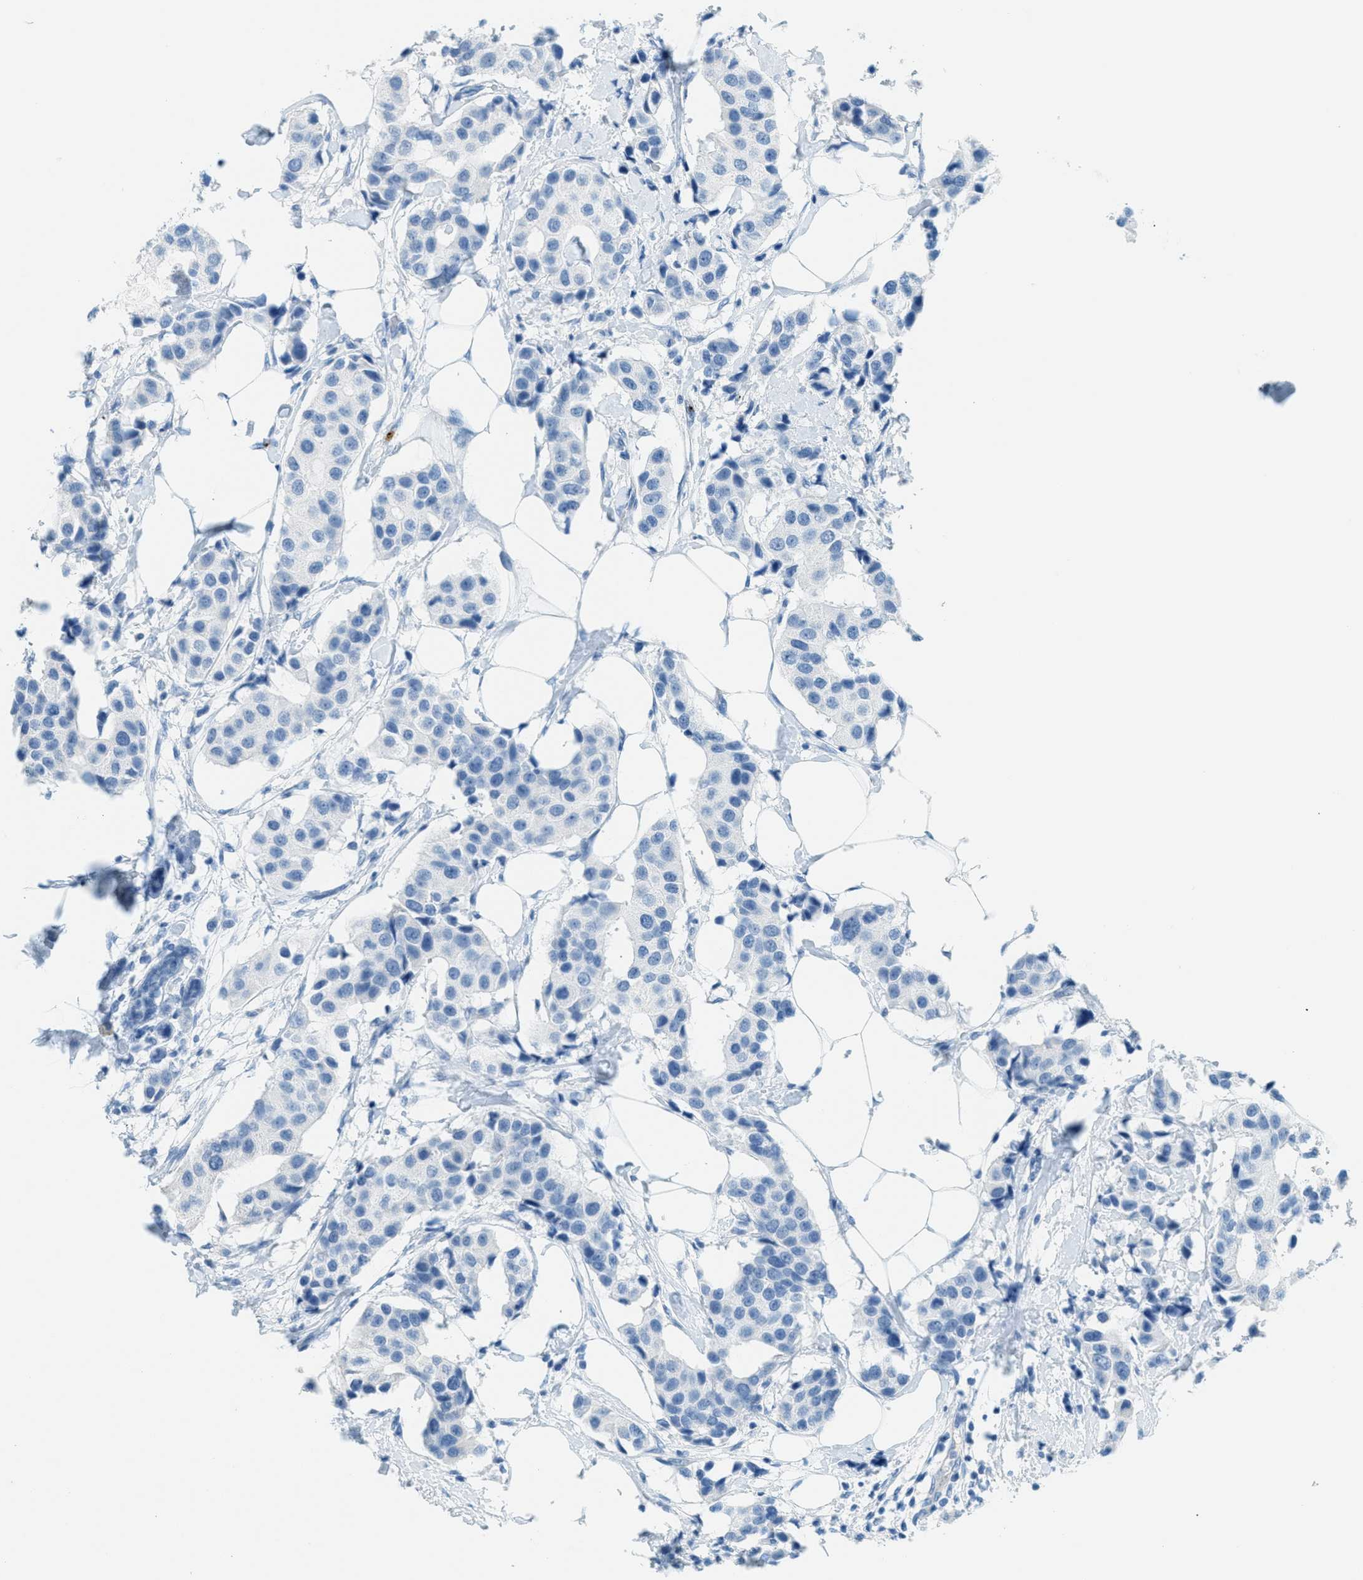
{"staining": {"intensity": "negative", "quantity": "none", "location": "none"}, "tissue": "breast cancer", "cell_type": "Tumor cells", "image_type": "cancer", "snomed": [{"axis": "morphology", "description": "Normal tissue, NOS"}, {"axis": "morphology", "description": "Duct carcinoma"}, {"axis": "topography", "description": "Breast"}], "caption": "DAB (3,3'-diaminobenzidine) immunohistochemical staining of intraductal carcinoma (breast) shows no significant expression in tumor cells. (DAB (3,3'-diaminobenzidine) immunohistochemistry with hematoxylin counter stain).", "gene": "PPBP", "patient": {"sex": "female", "age": 39}}